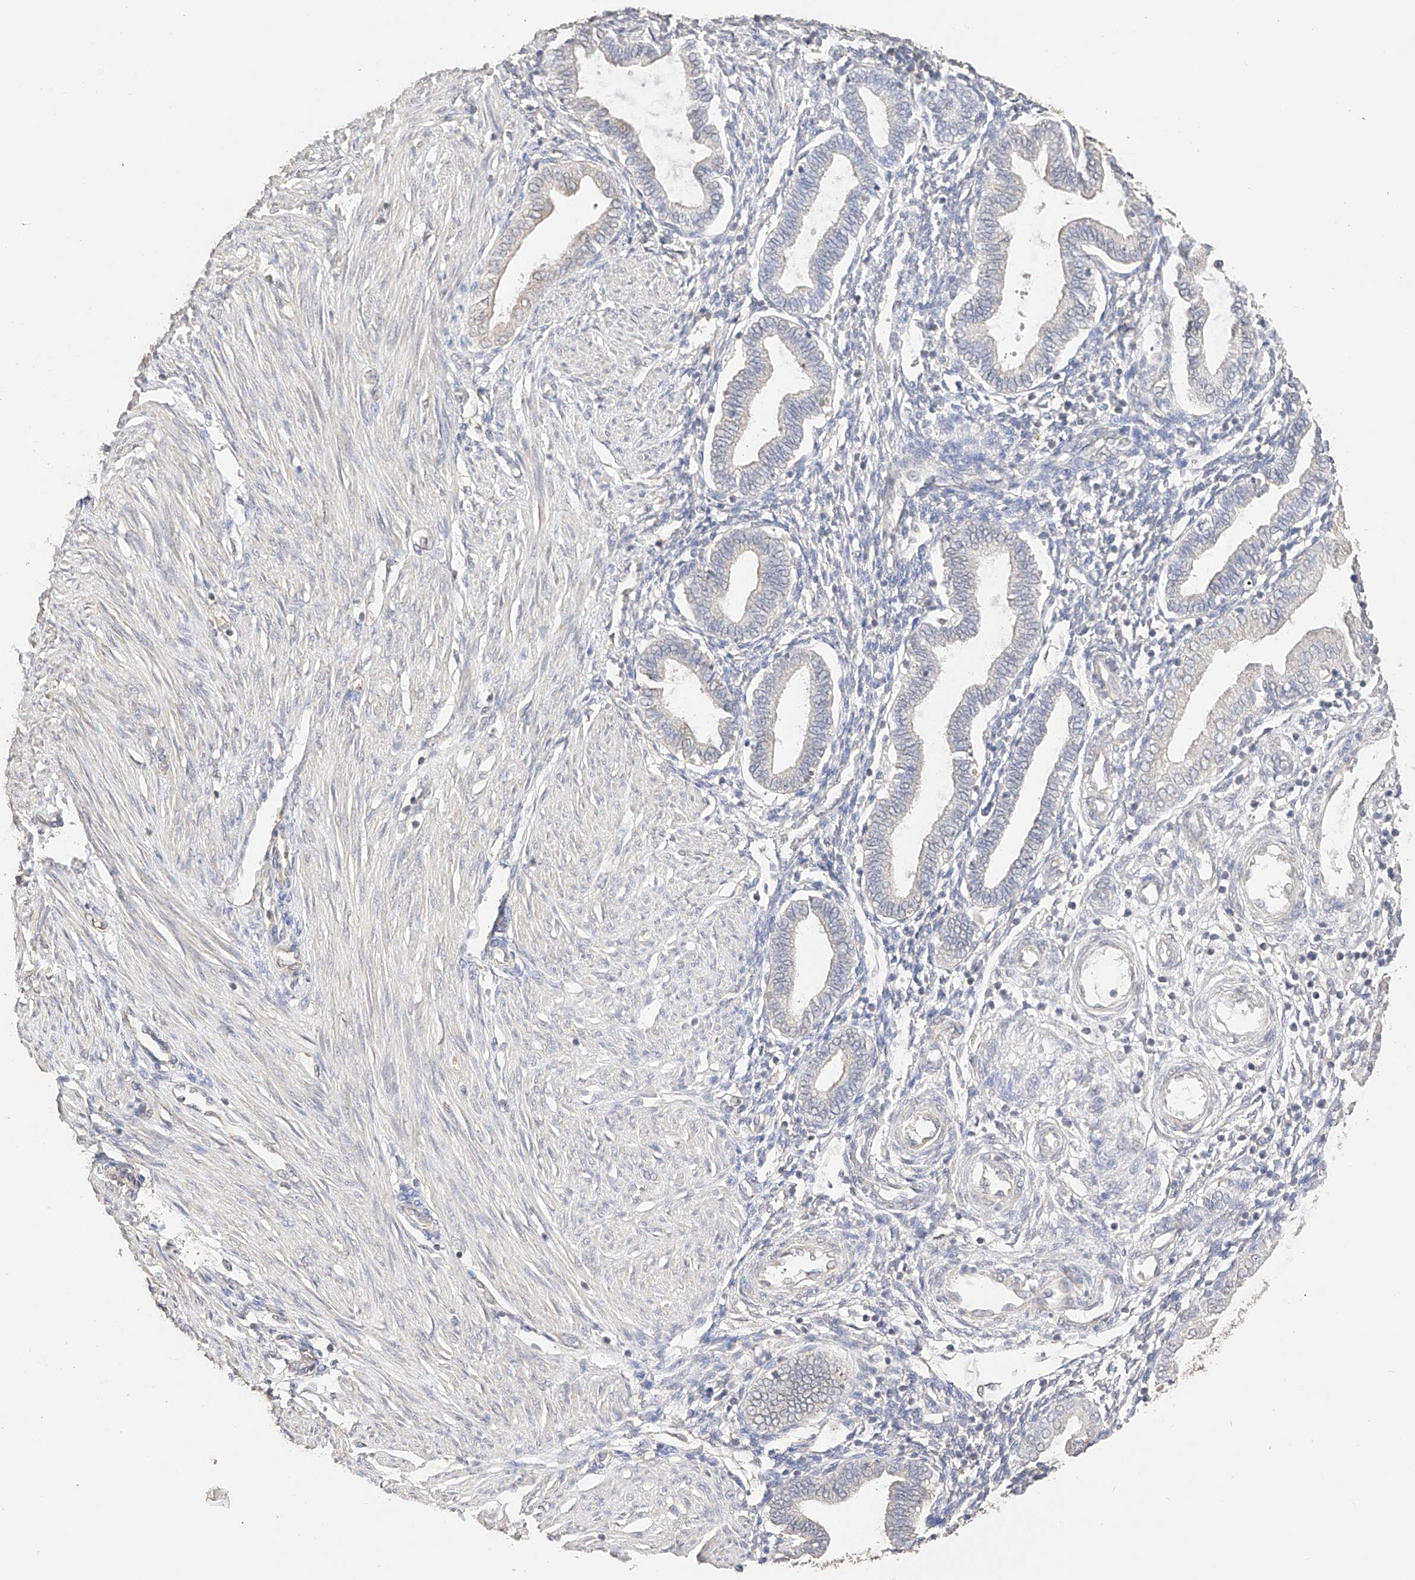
{"staining": {"intensity": "negative", "quantity": "none", "location": "none"}, "tissue": "endometrium", "cell_type": "Cells in endometrial stroma", "image_type": "normal", "snomed": [{"axis": "morphology", "description": "Normal tissue, NOS"}, {"axis": "topography", "description": "Endometrium"}], "caption": "The histopathology image demonstrates no staining of cells in endometrial stroma in benign endometrium. (Brightfield microscopy of DAB (3,3'-diaminobenzidine) immunohistochemistry (IHC) at high magnification).", "gene": "IL22RA2", "patient": {"sex": "female", "age": 53}}